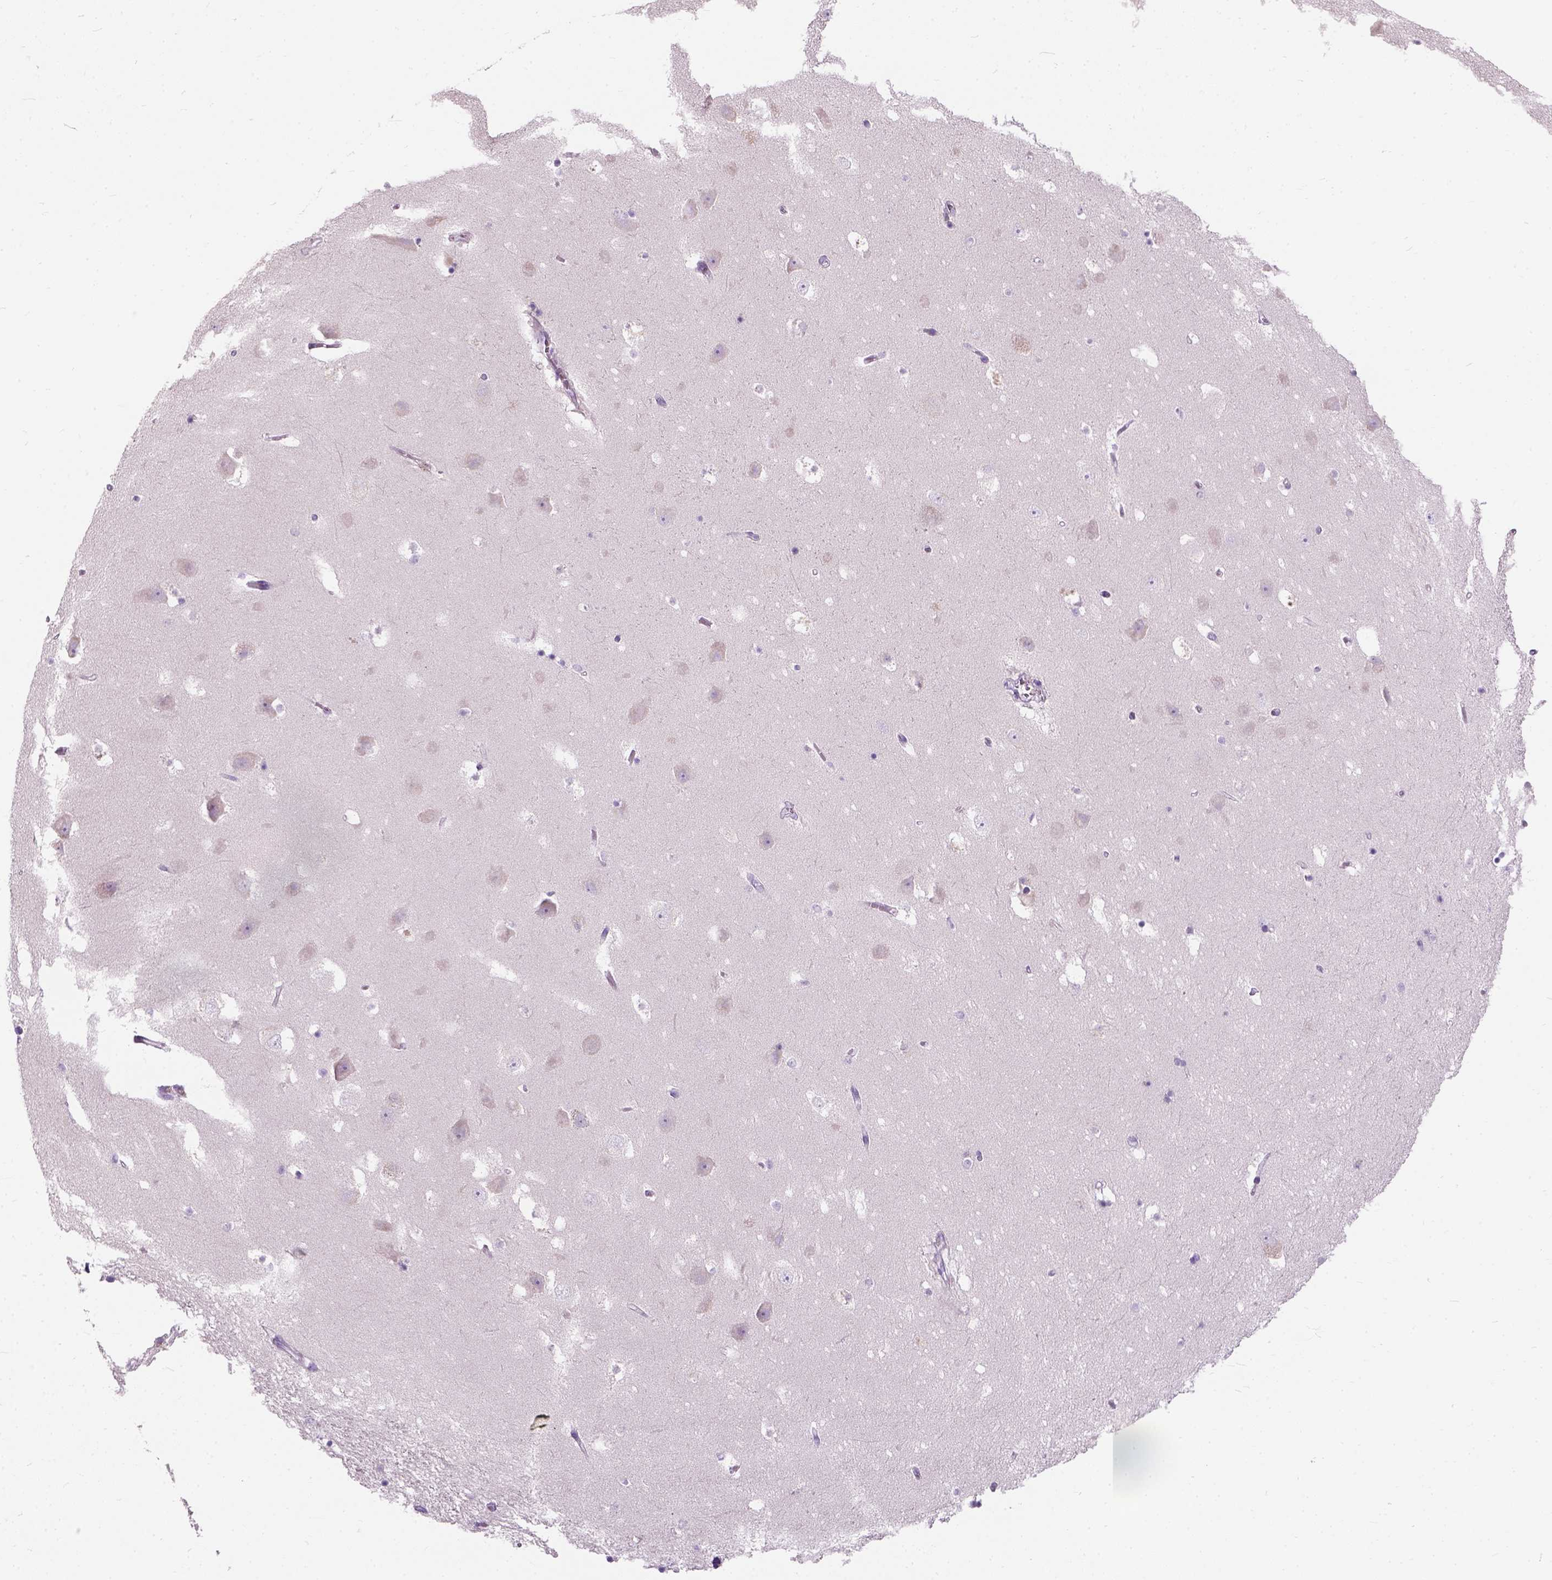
{"staining": {"intensity": "negative", "quantity": "none", "location": "none"}, "tissue": "hippocampus", "cell_type": "Glial cells", "image_type": "normal", "snomed": [{"axis": "morphology", "description": "Normal tissue, NOS"}, {"axis": "topography", "description": "Hippocampus"}], "caption": "Glial cells show no significant expression in benign hippocampus. (DAB (3,3'-diaminobenzidine) IHC with hematoxylin counter stain).", "gene": "TRIM72", "patient": {"sex": "male", "age": 58}}